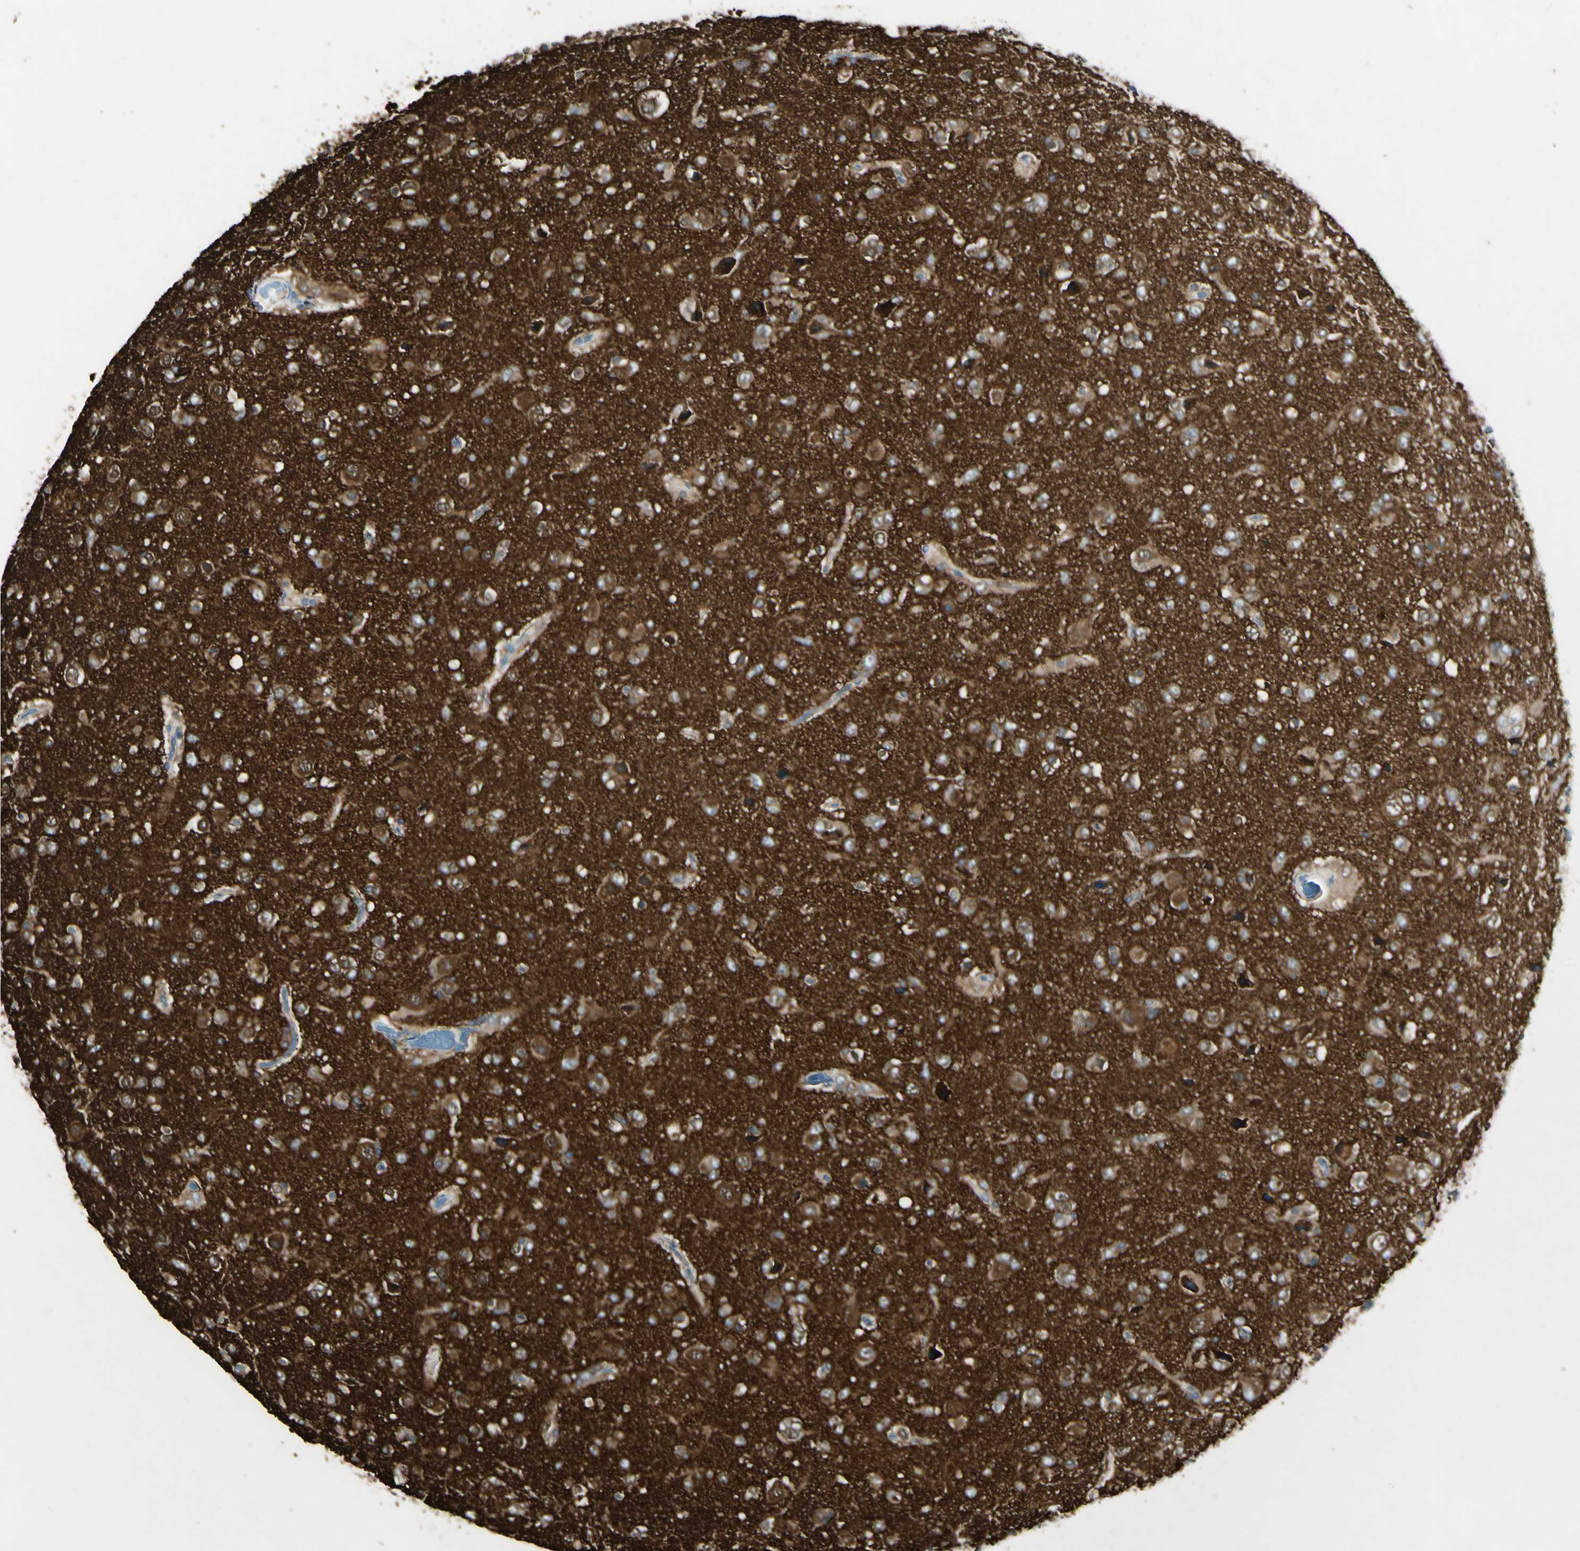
{"staining": {"intensity": "moderate", "quantity": ">75%", "location": "cytoplasmic/membranous"}, "tissue": "glioma", "cell_type": "Tumor cells", "image_type": "cancer", "snomed": [{"axis": "morphology", "description": "Glioma, malignant, Low grade"}, {"axis": "topography", "description": "Brain"}], "caption": "High-magnification brightfield microscopy of low-grade glioma (malignant) stained with DAB (brown) and counterstained with hematoxylin (blue). tumor cells exhibit moderate cytoplasmic/membranous staining is appreciated in approximately>75% of cells.", "gene": "SNAP91", "patient": {"sex": "male", "age": 77}}